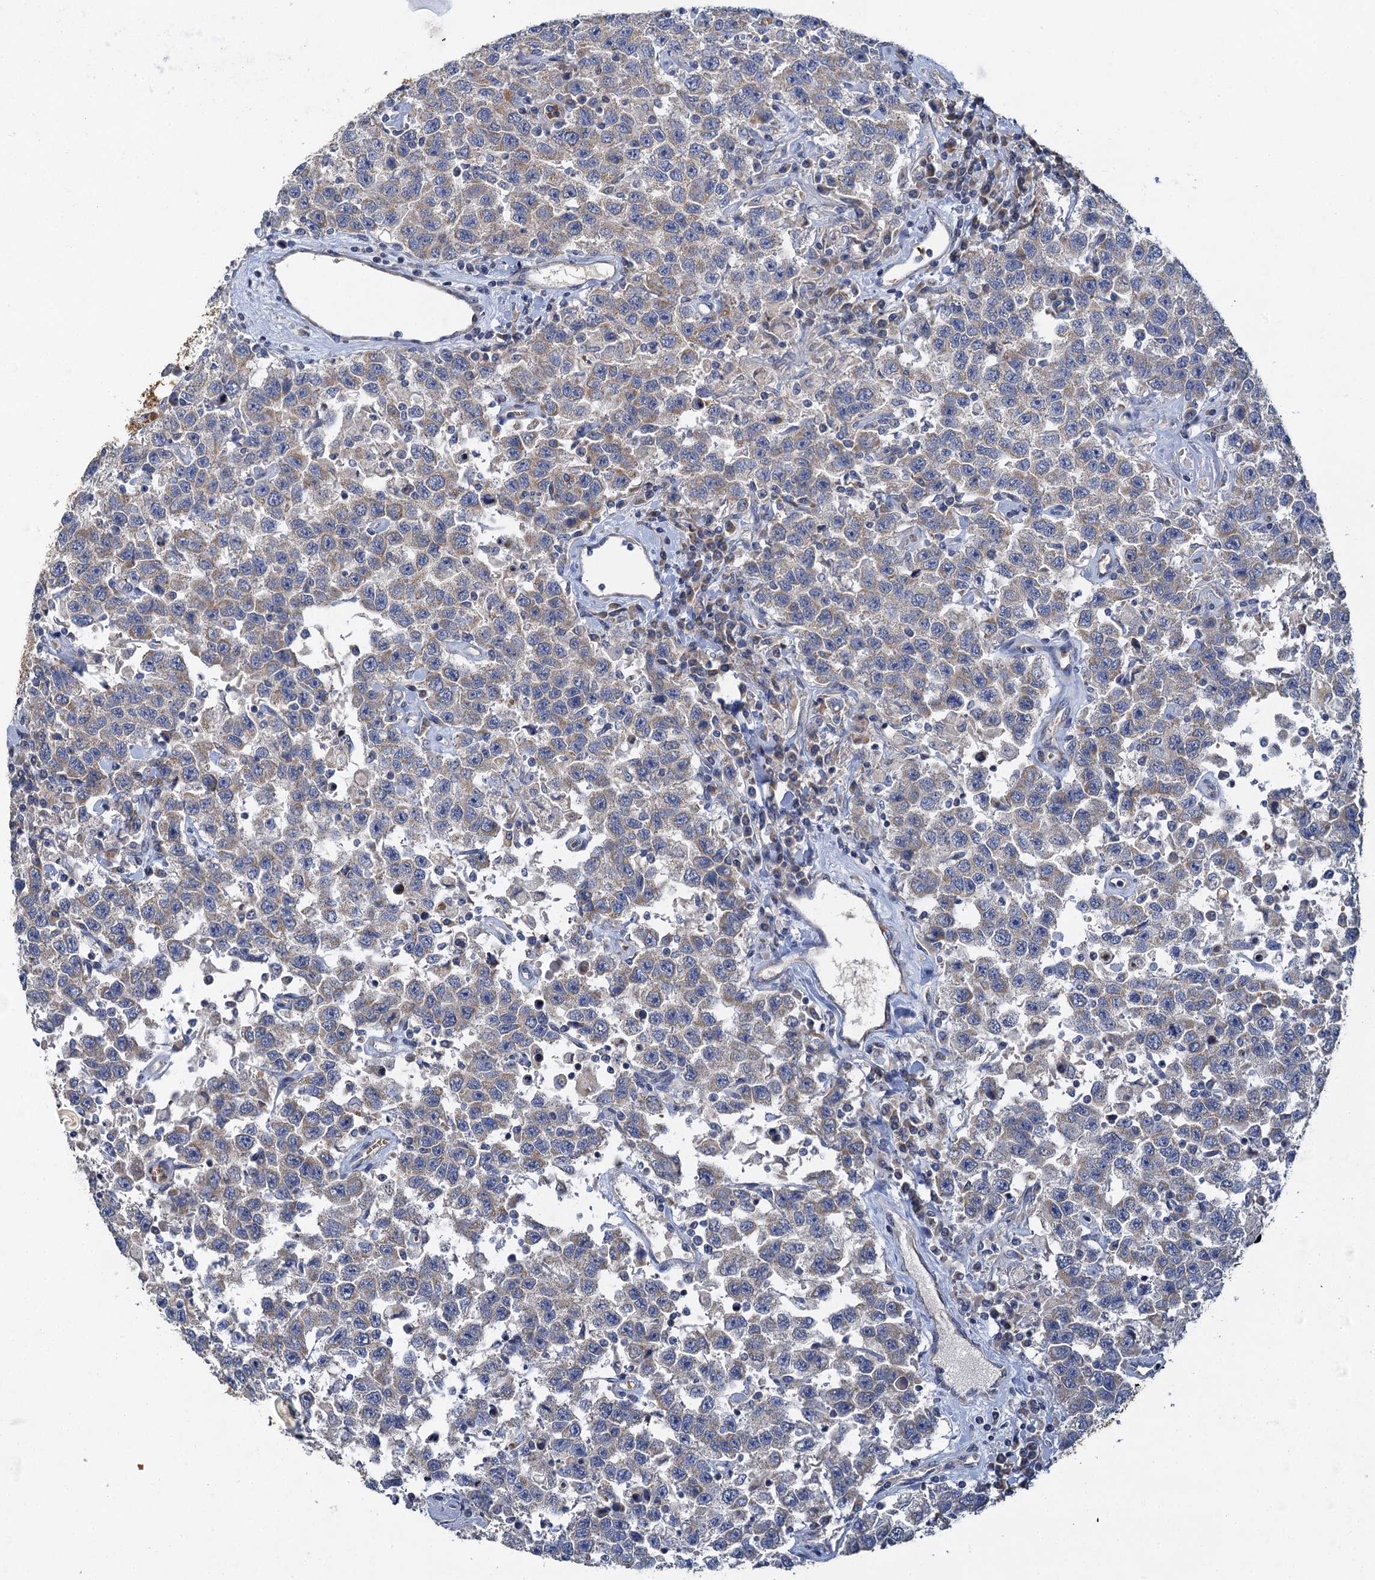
{"staining": {"intensity": "weak", "quantity": "<25%", "location": "cytoplasmic/membranous"}, "tissue": "testis cancer", "cell_type": "Tumor cells", "image_type": "cancer", "snomed": [{"axis": "morphology", "description": "Seminoma, NOS"}, {"axis": "topography", "description": "Testis"}], "caption": "This is an IHC histopathology image of seminoma (testis). There is no staining in tumor cells.", "gene": "BCS1L", "patient": {"sex": "male", "age": 41}}